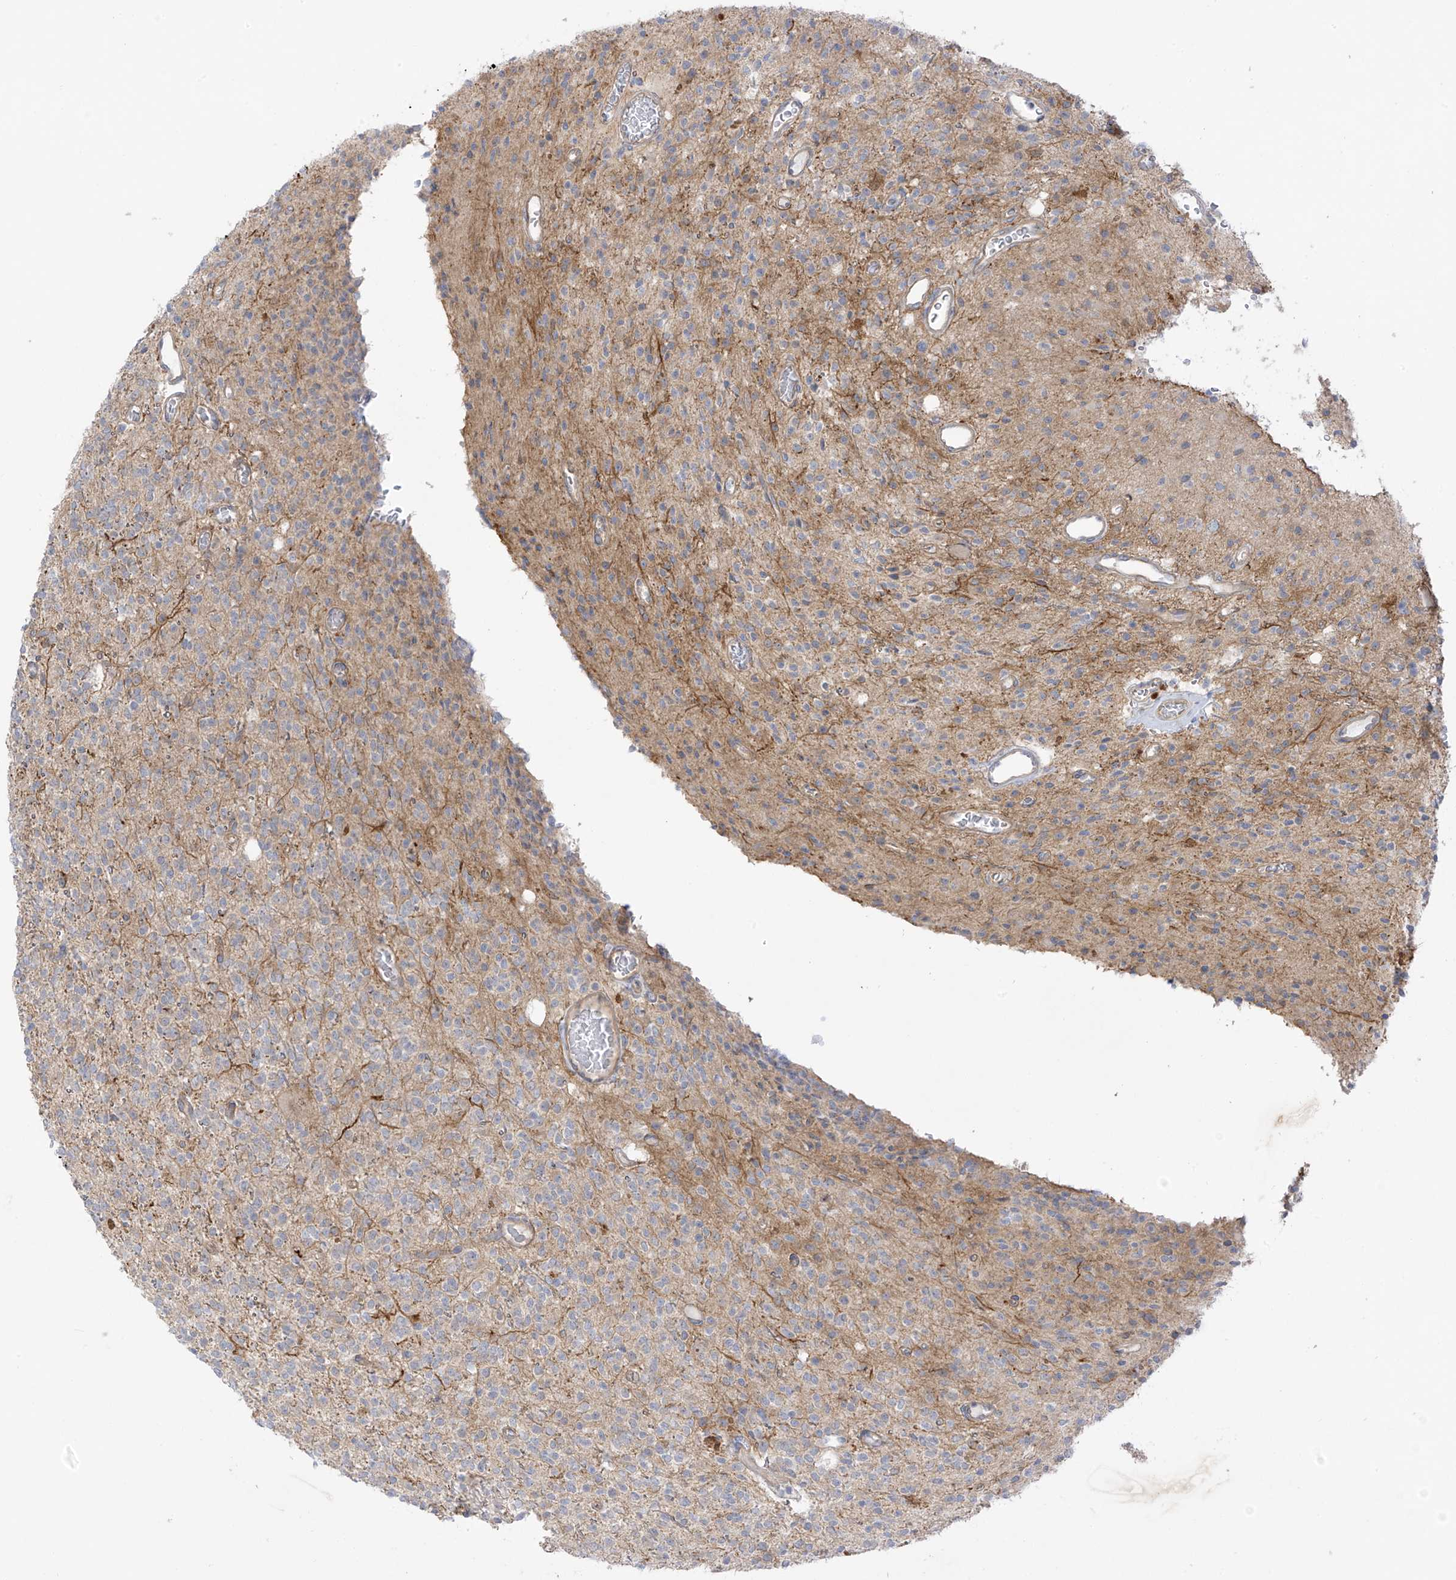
{"staining": {"intensity": "moderate", "quantity": "<25%", "location": "cytoplasmic/membranous"}, "tissue": "glioma", "cell_type": "Tumor cells", "image_type": "cancer", "snomed": [{"axis": "morphology", "description": "Glioma, malignant, High grade"}, {"axis": "topography", "description": "Brain"}], "caption": "This is a histology image of immunohistochemistry staining of malignant glioma (high-grade), which shows moderate staining in the cytoplasmic/membranous of tumor cells.", "gene": "EIPR1", "patient": {"sex": "male", "age": 34}}